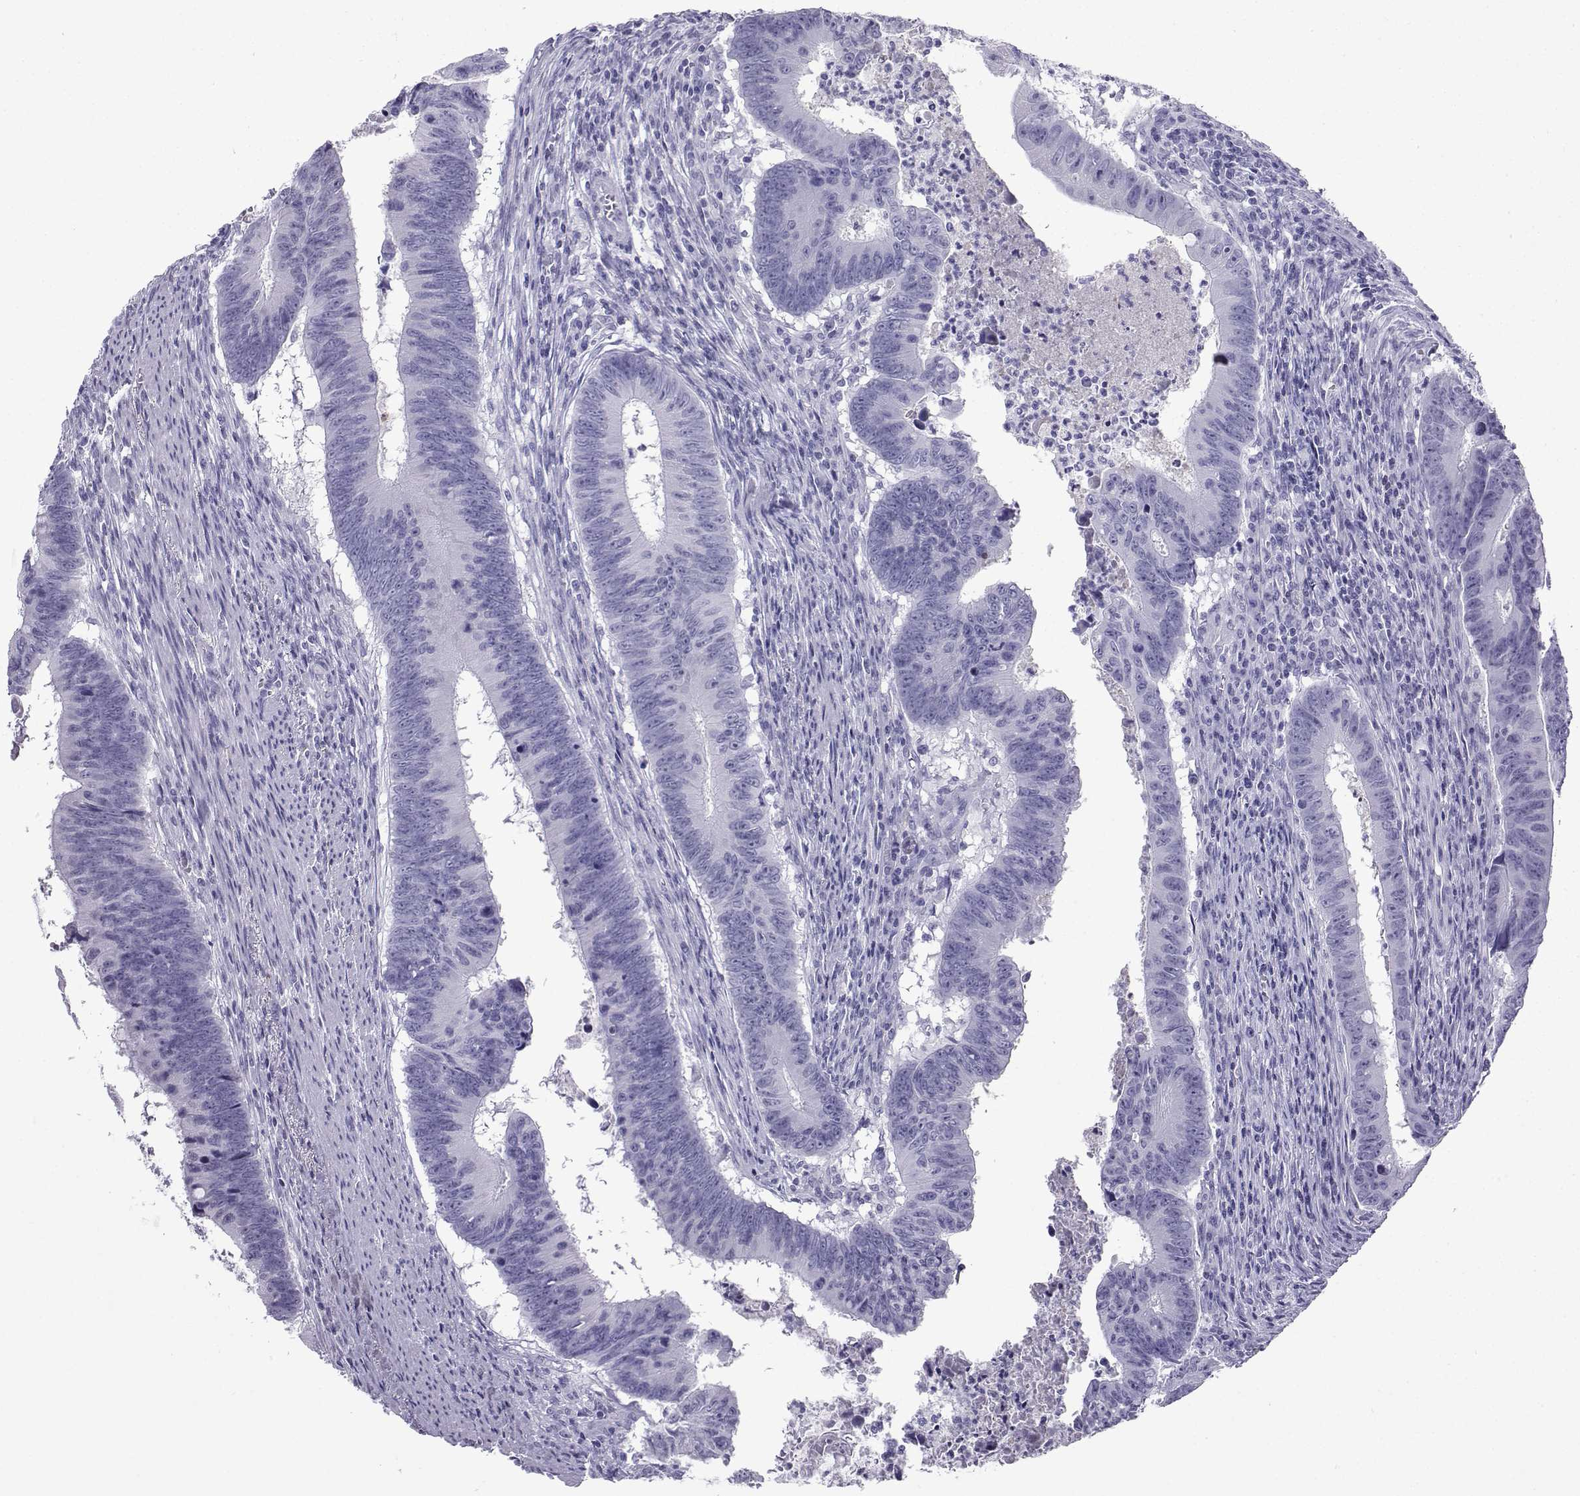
{"staining": {"intensity": "negative", "quantity": "none", "location": "none"}, "tissue": "colorectal cancer", "cell_type": "Tumor cells", "image_type": "cancer", "snomed": [{"axis": "morphology", "description": "Adenocarcinoma, NOS"}, {"axis": "topography", "description": "Colon"}], "caption": "Tumor cells are negative for brown protein staining in colorectal adenocarcinoma.", "gene": "SLC18A2", "patient": {"sex": "female", "age": 87}}